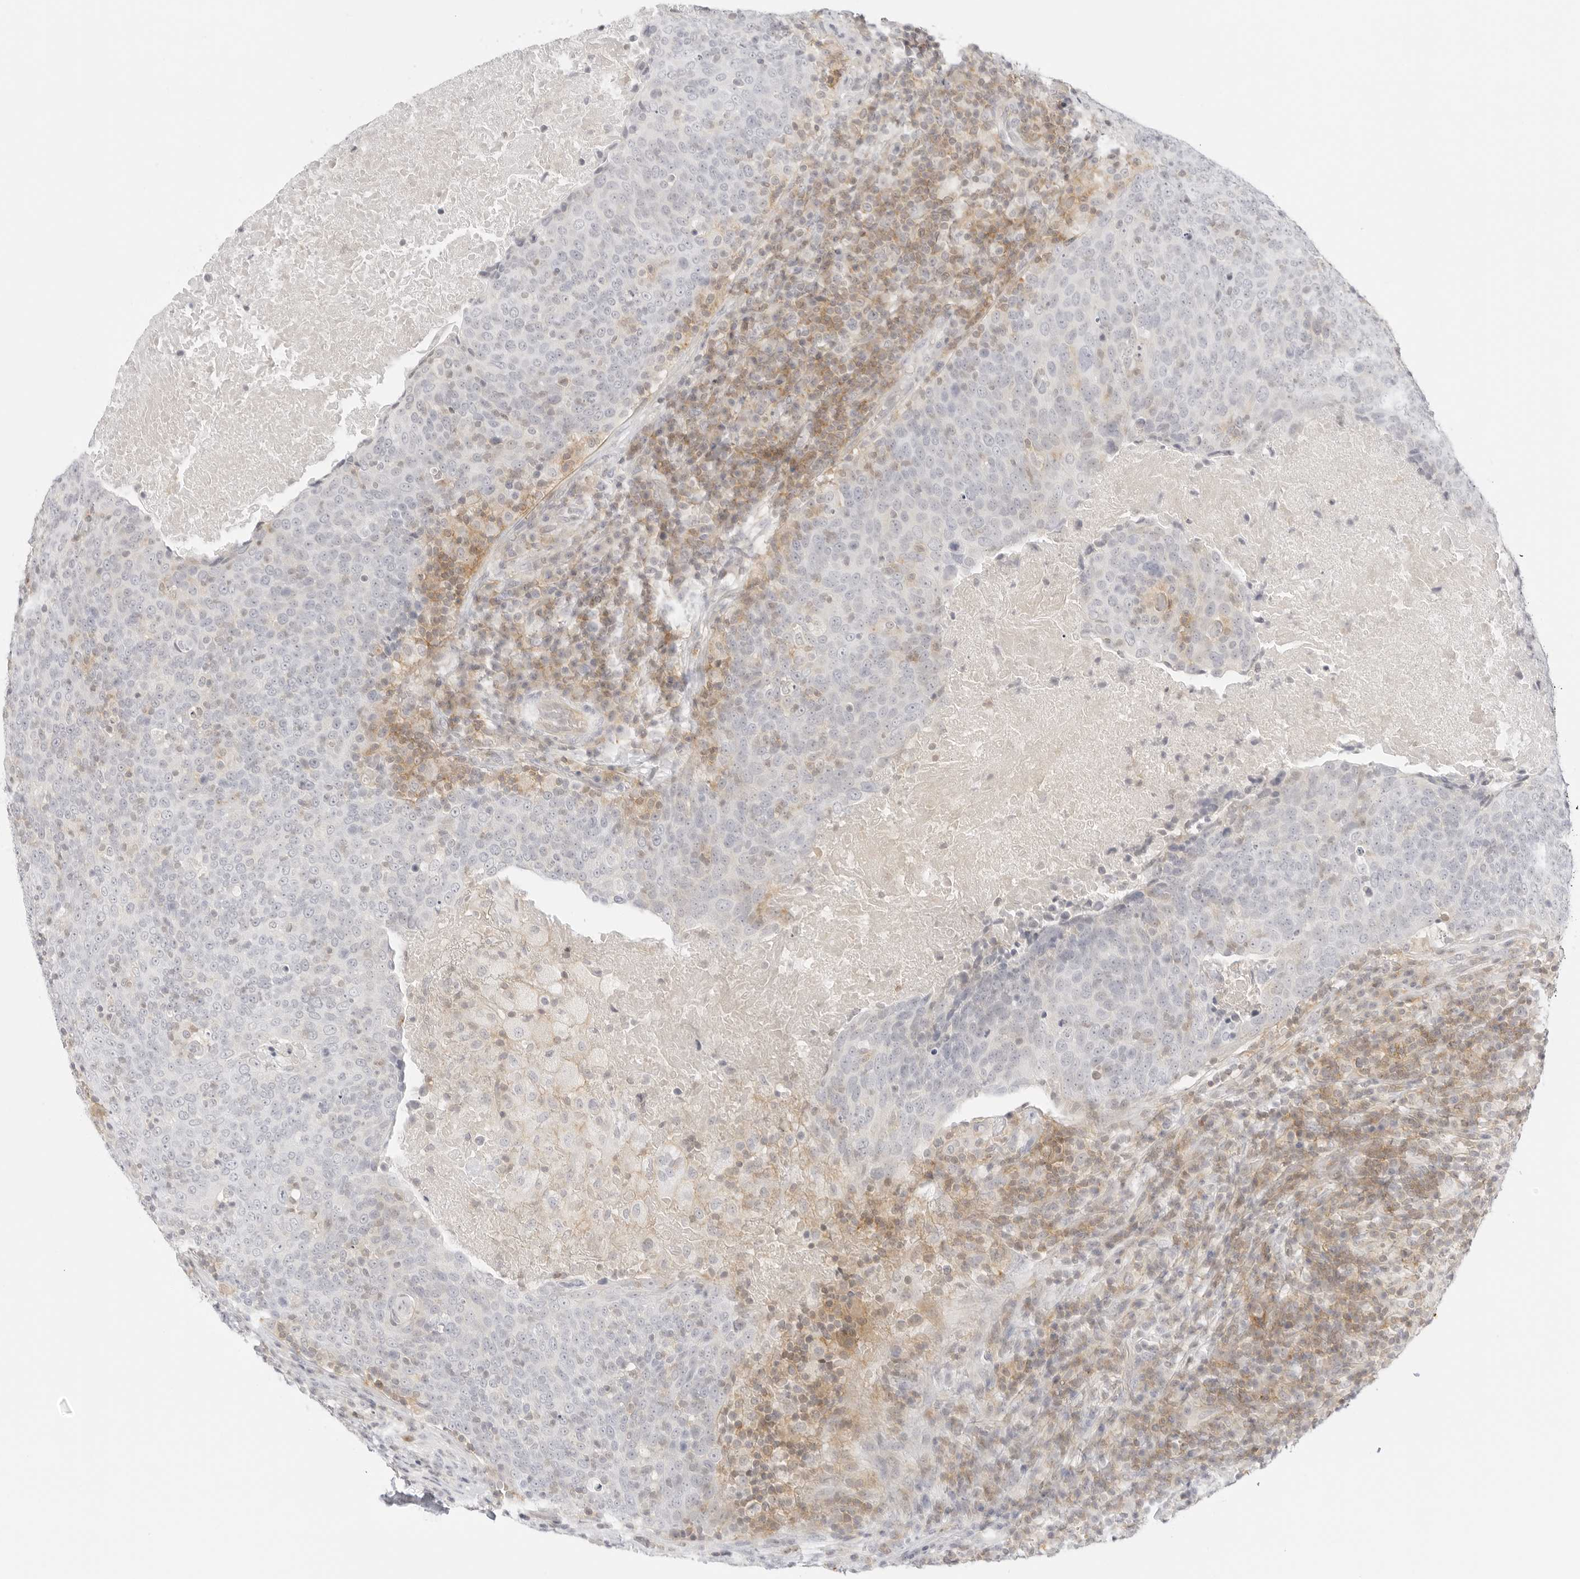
{"staining": {"intensity": "negative", "quantity": "none", "location": "none"}, "tissue": "head and neck cancer", "cell_type": "Tumor cells", "image_type": "cancer", "snomed": [{"axis": "morphology", "description": "Squamous cell carcinoma, NOS"}, {"axis": "morphology", "description": "Squamous cell carcinoma, metastatic, NOS"}, {"axis": "topography", "description": "Lymph node"}, {"axis": "topography", "description": "Head-Neck"}], "caption": "Immunohistochemistry (IHC) image of neoplastic tissue: head and neck cancer stained with DAB shows no significant protein positivity in tumor cells.", "gene": "TNFRSF14", "patient": {"sex": "male", "age": 62}}